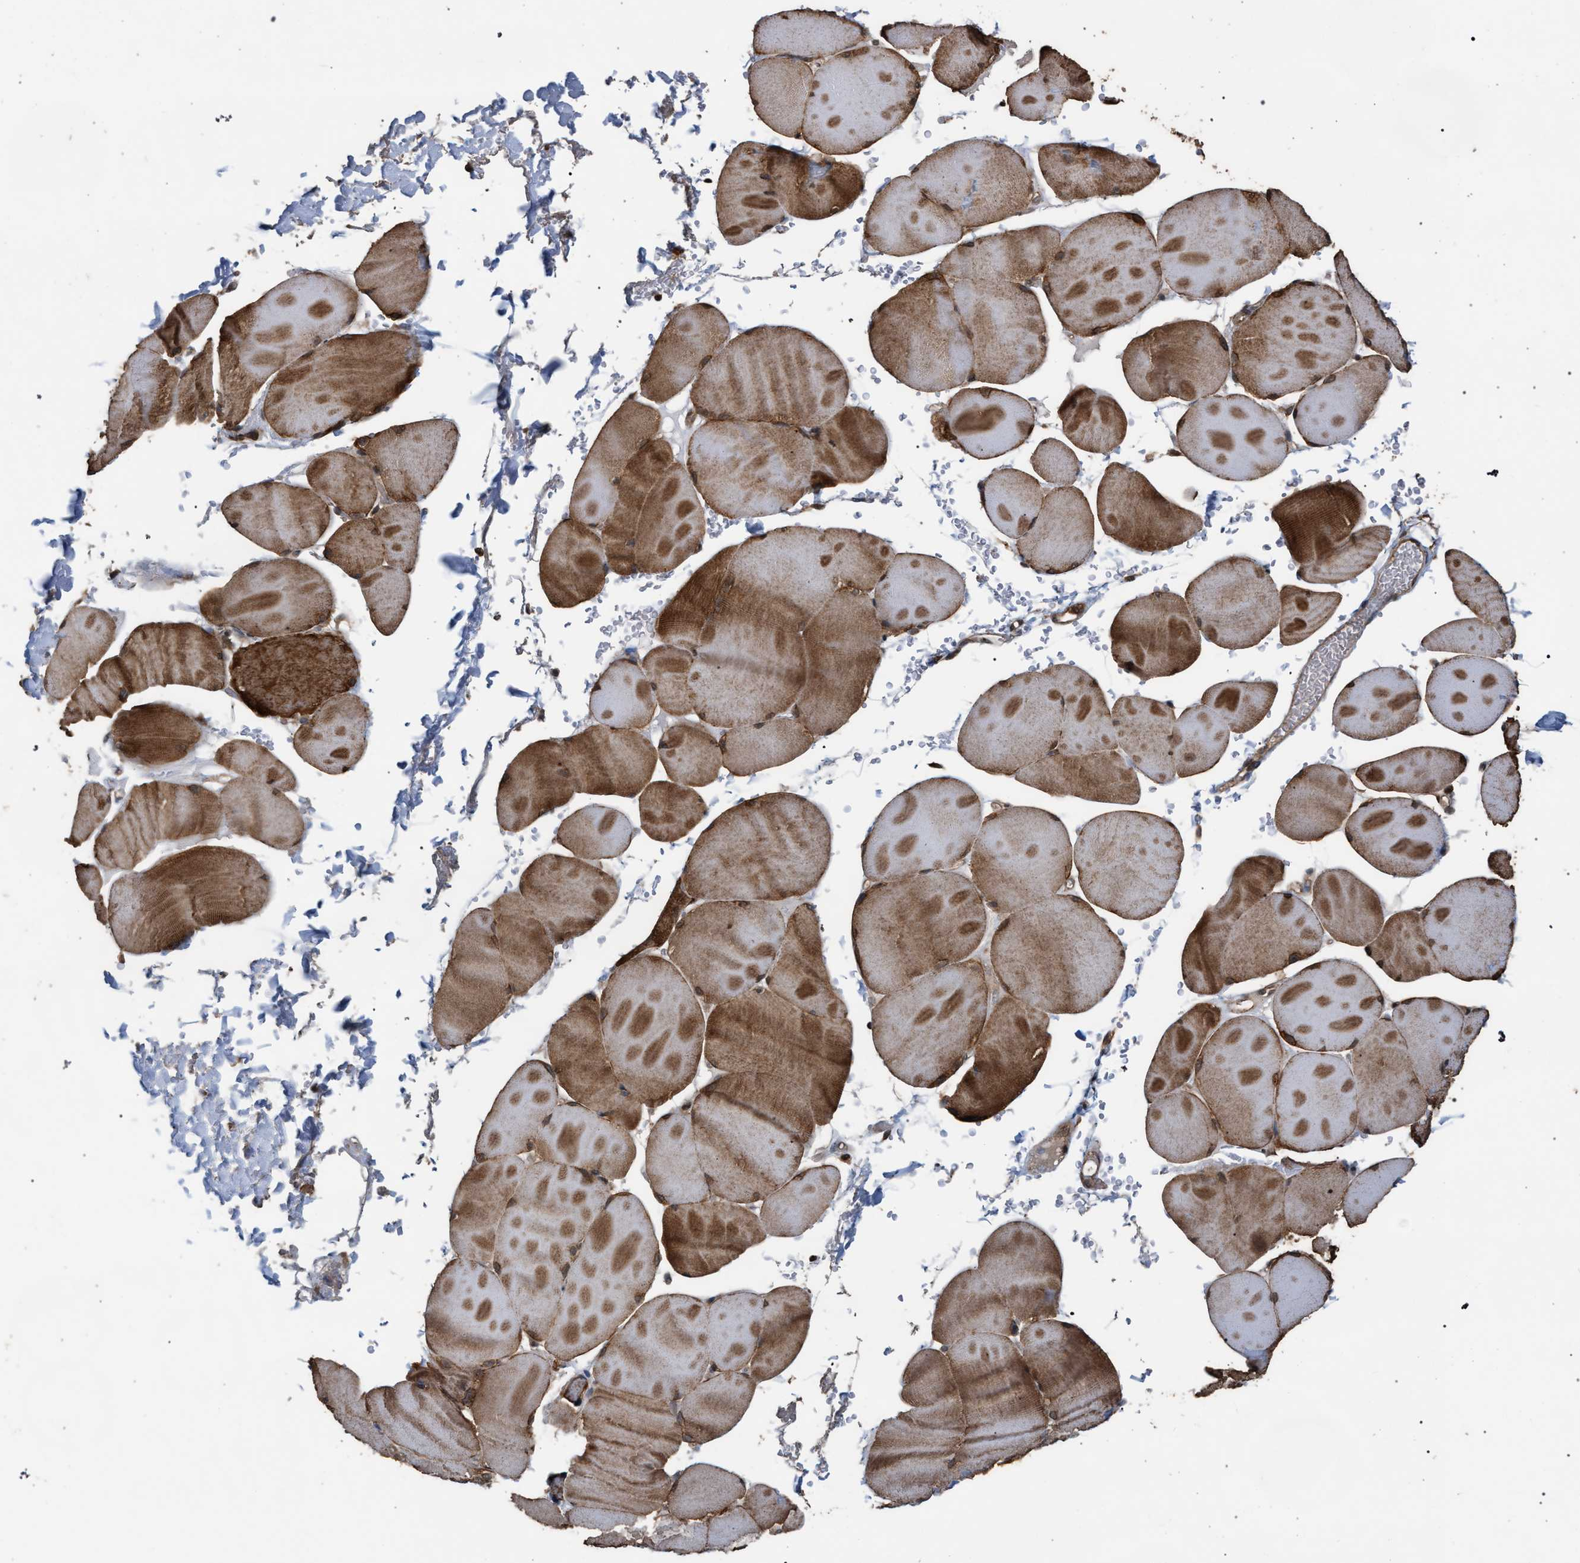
{"staining": {"intensity": "moderate", "quantity": ">75%", "location": "cytoplasmic/membranous"}, "tissue": "skeletal muscle", "cell_type": "Myocytes", "image_type": "normal", "snomed": [{"axis": "morphology", "description": "Normal tissue, NOS"}, {"axis": "topography", "description": "Skin"}, {"axis": "topography", "description": "Skeletal muscle"}], "caption": "Brown immunohistochemical staining in benign human skeletal muscle displays moderate cytoplasmic/membranous positivity in approximately >75% of myocytes. Immunohistochemistry stains the protein of interest in brown and the nuclei are stained blue.", "gene": "NAA35", "patient": {"sex": "male", "age": 83}}